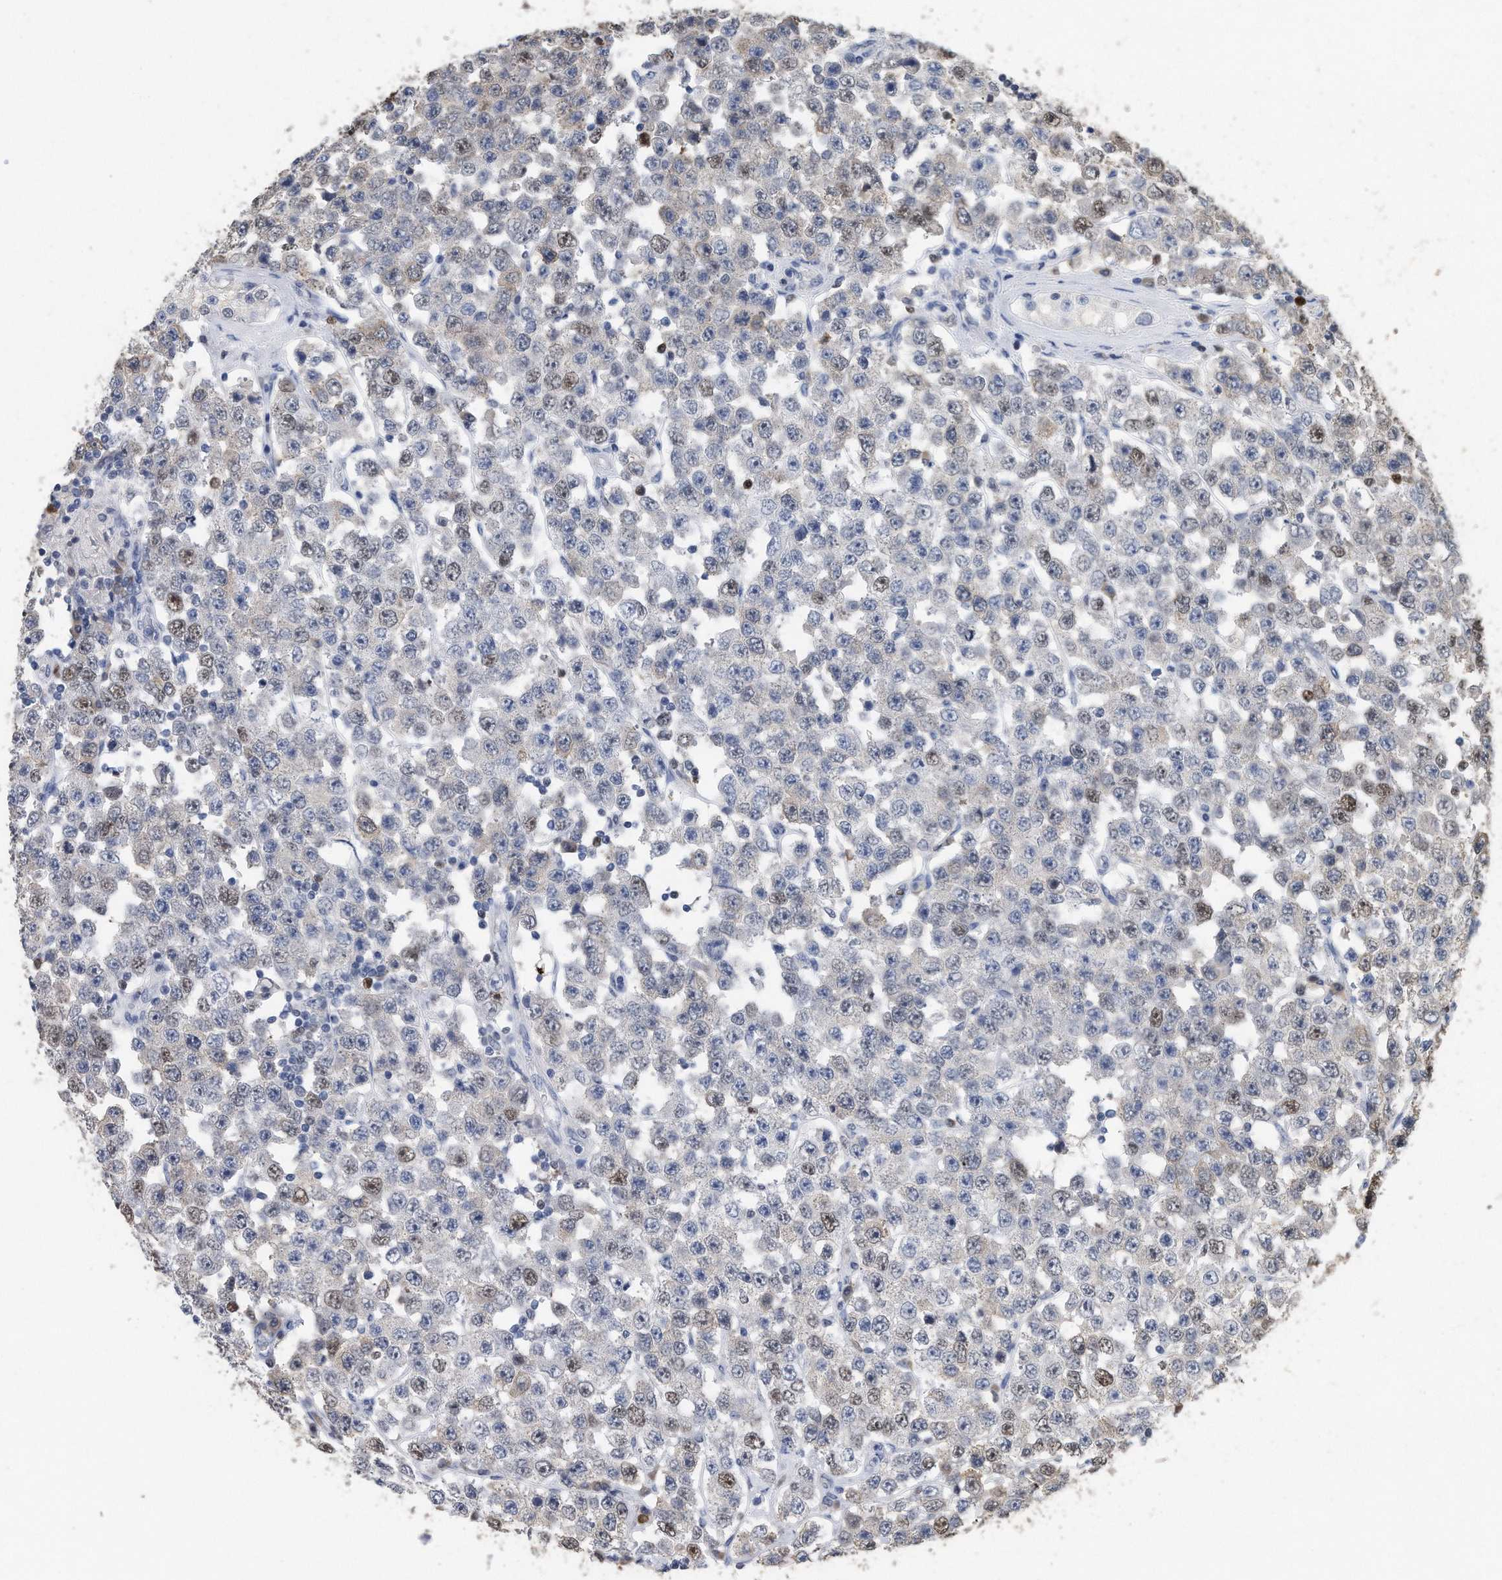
{"staining": {"intensity": "moderate", "quantity": "<25%", "location": "nuclear"}, "tissue": "testis cancer", "cell_type": "Tumor cells", "image_type": "cancer", "snomed": [{"axis": "morphology", "description": "Seminoma, NOS"}, {"axis": "topography", "description": "Testis"}], "caption": "Tumor cells demonstrate moderate nuclear expression in approximately <25% of cells in testis seminoma.", "gene": "PCNA", "patient": {"sex": "male", "age": 28}}